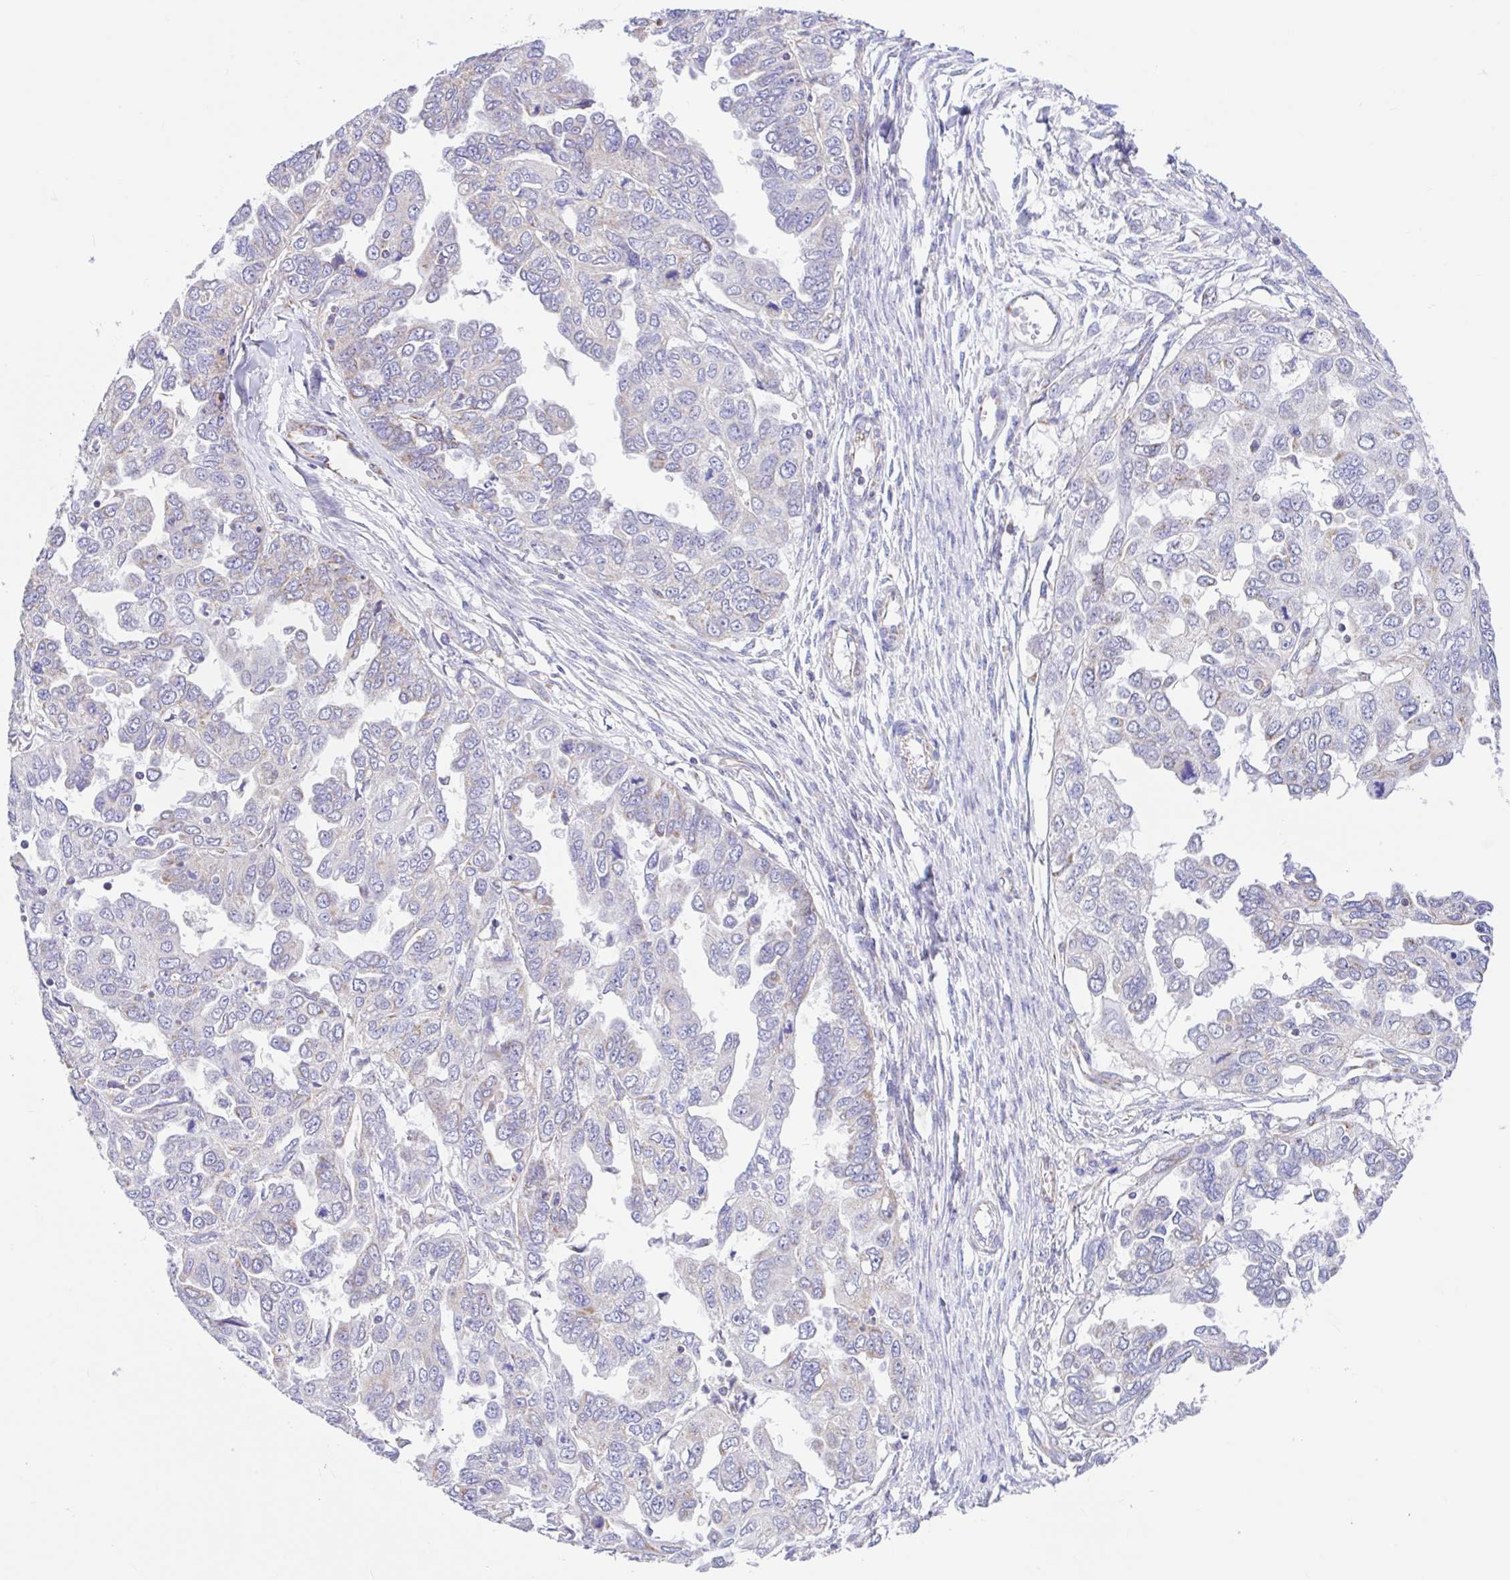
{"staining": {"intensity": "negative", "quantity": "none", "location": "none"}, "tissue": "ovarian cancer", "cell_type": "Tumor cells", "image_type": "cancer", "snomed": [{"axis": "morphology", "description": "Cystadenocarcinoma, serous, NOS"}, {"axis": "topography", "description": "Ovary"}], "caption": "Human ovarian cancer (serous cystadenocarcinoma) stained for a protein using immunohistochemistry reveals no positivity in tumor cells.", "gene": "NDUFS2", "patient": {"sex": "female", "age": 53}}